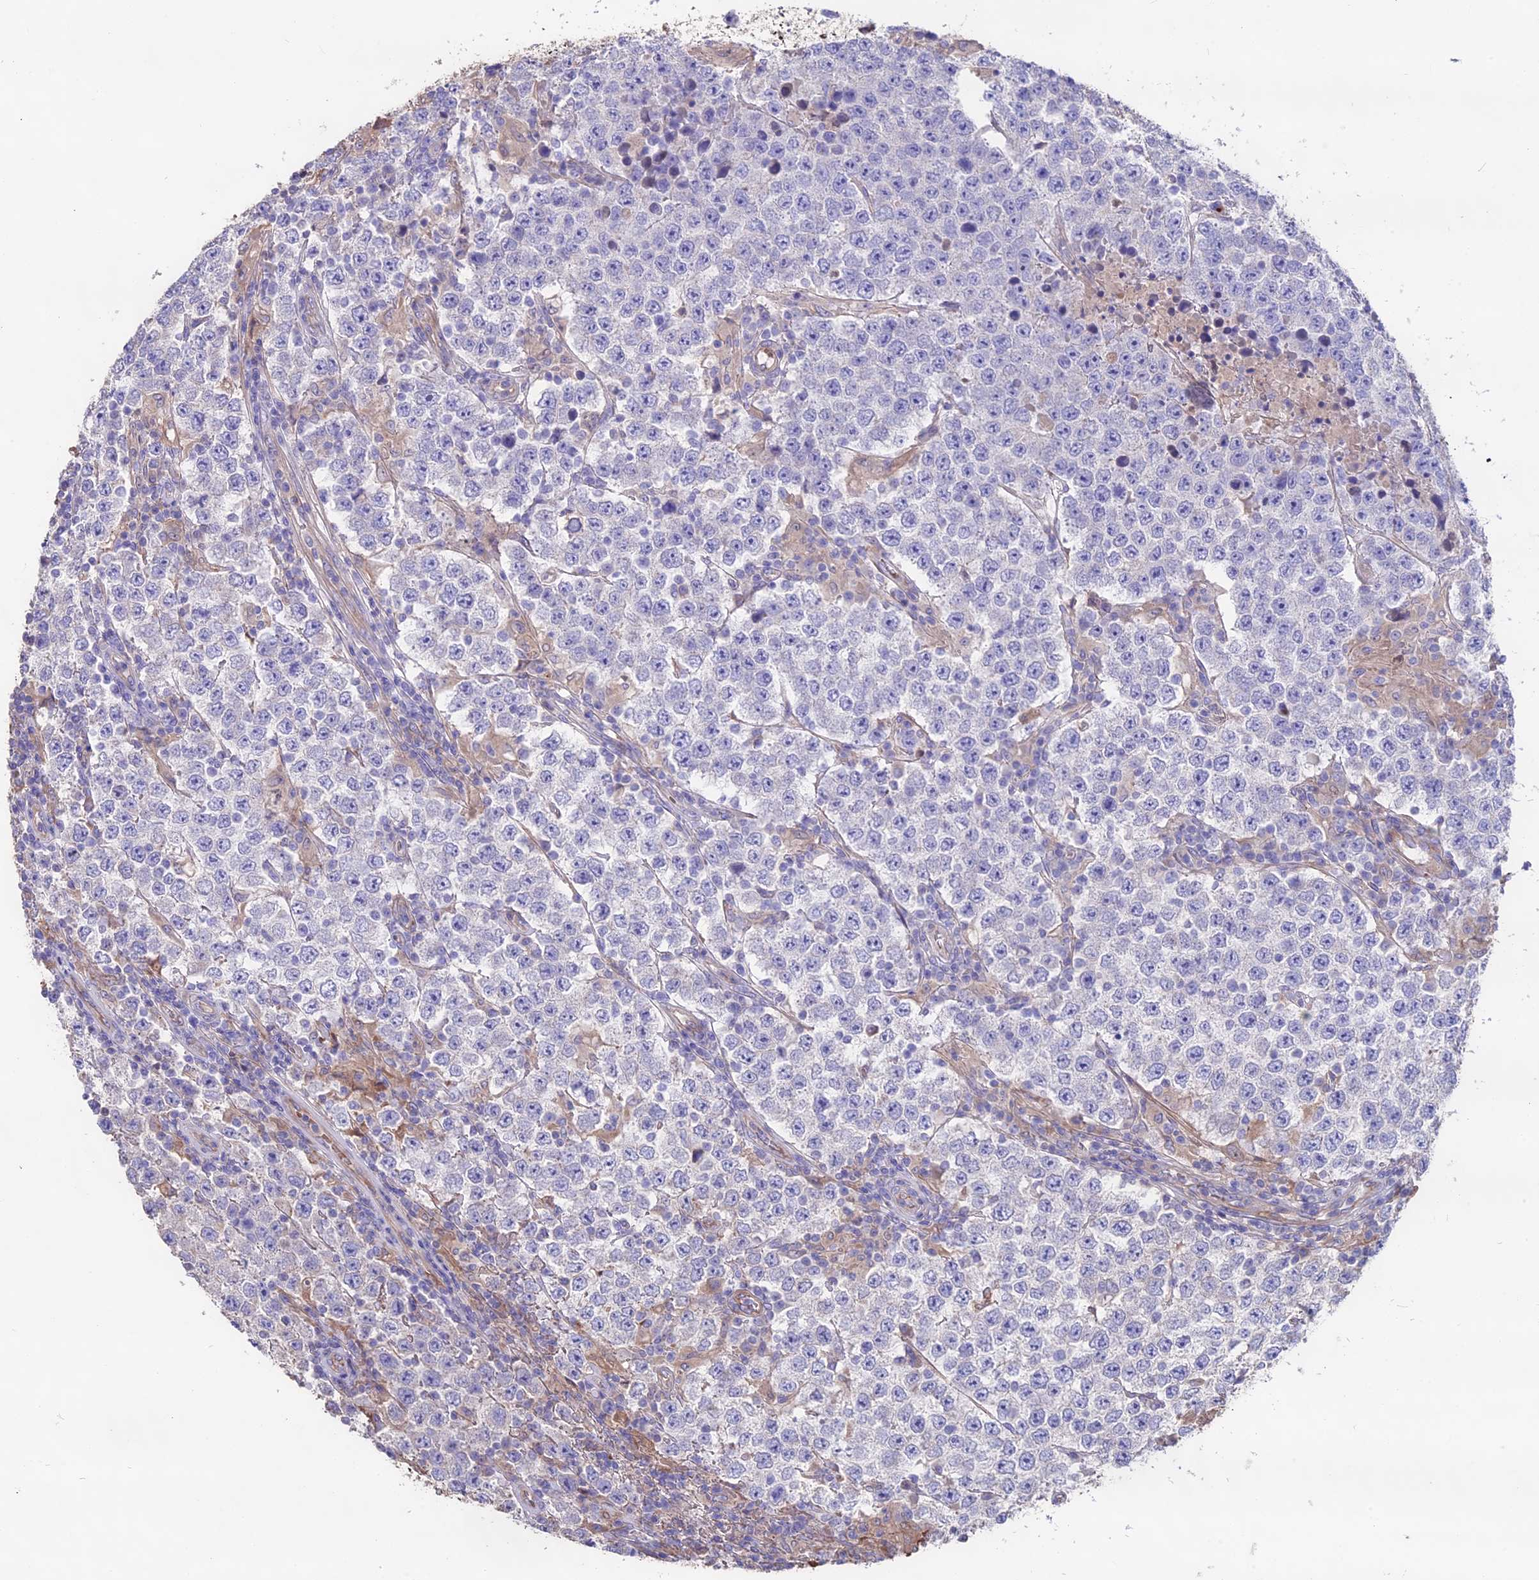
{"staining": {"intensity": "negative", "quantity": "none", "location": "none"}, "tissue": "testis cancer", "cell_type": "Tumor cells", "image_type": "cancer", "snomed": [{"axis": "morphology", "description": "Normal tissue, NOS"}, {"axis": "morphology", "description": "Urothelial carcinoma, High grade"}, {"axis": "morphology", "description": "Seminoma, NOS"}, {"axis": "morphology", "description": "Carcinoma, Embryonal, NOS"}, {"axis": "topography", "description": "Urinary bladder"}, {"axis": "topography", "description": "Testis"}], "caption": "The immunohistochemistry (IHC) image has no significant staining in tumor cells of testis embryonal carcinoma tissue.", "gene": "SEH1L", "patient": {"sex": "male", "age": 41}}